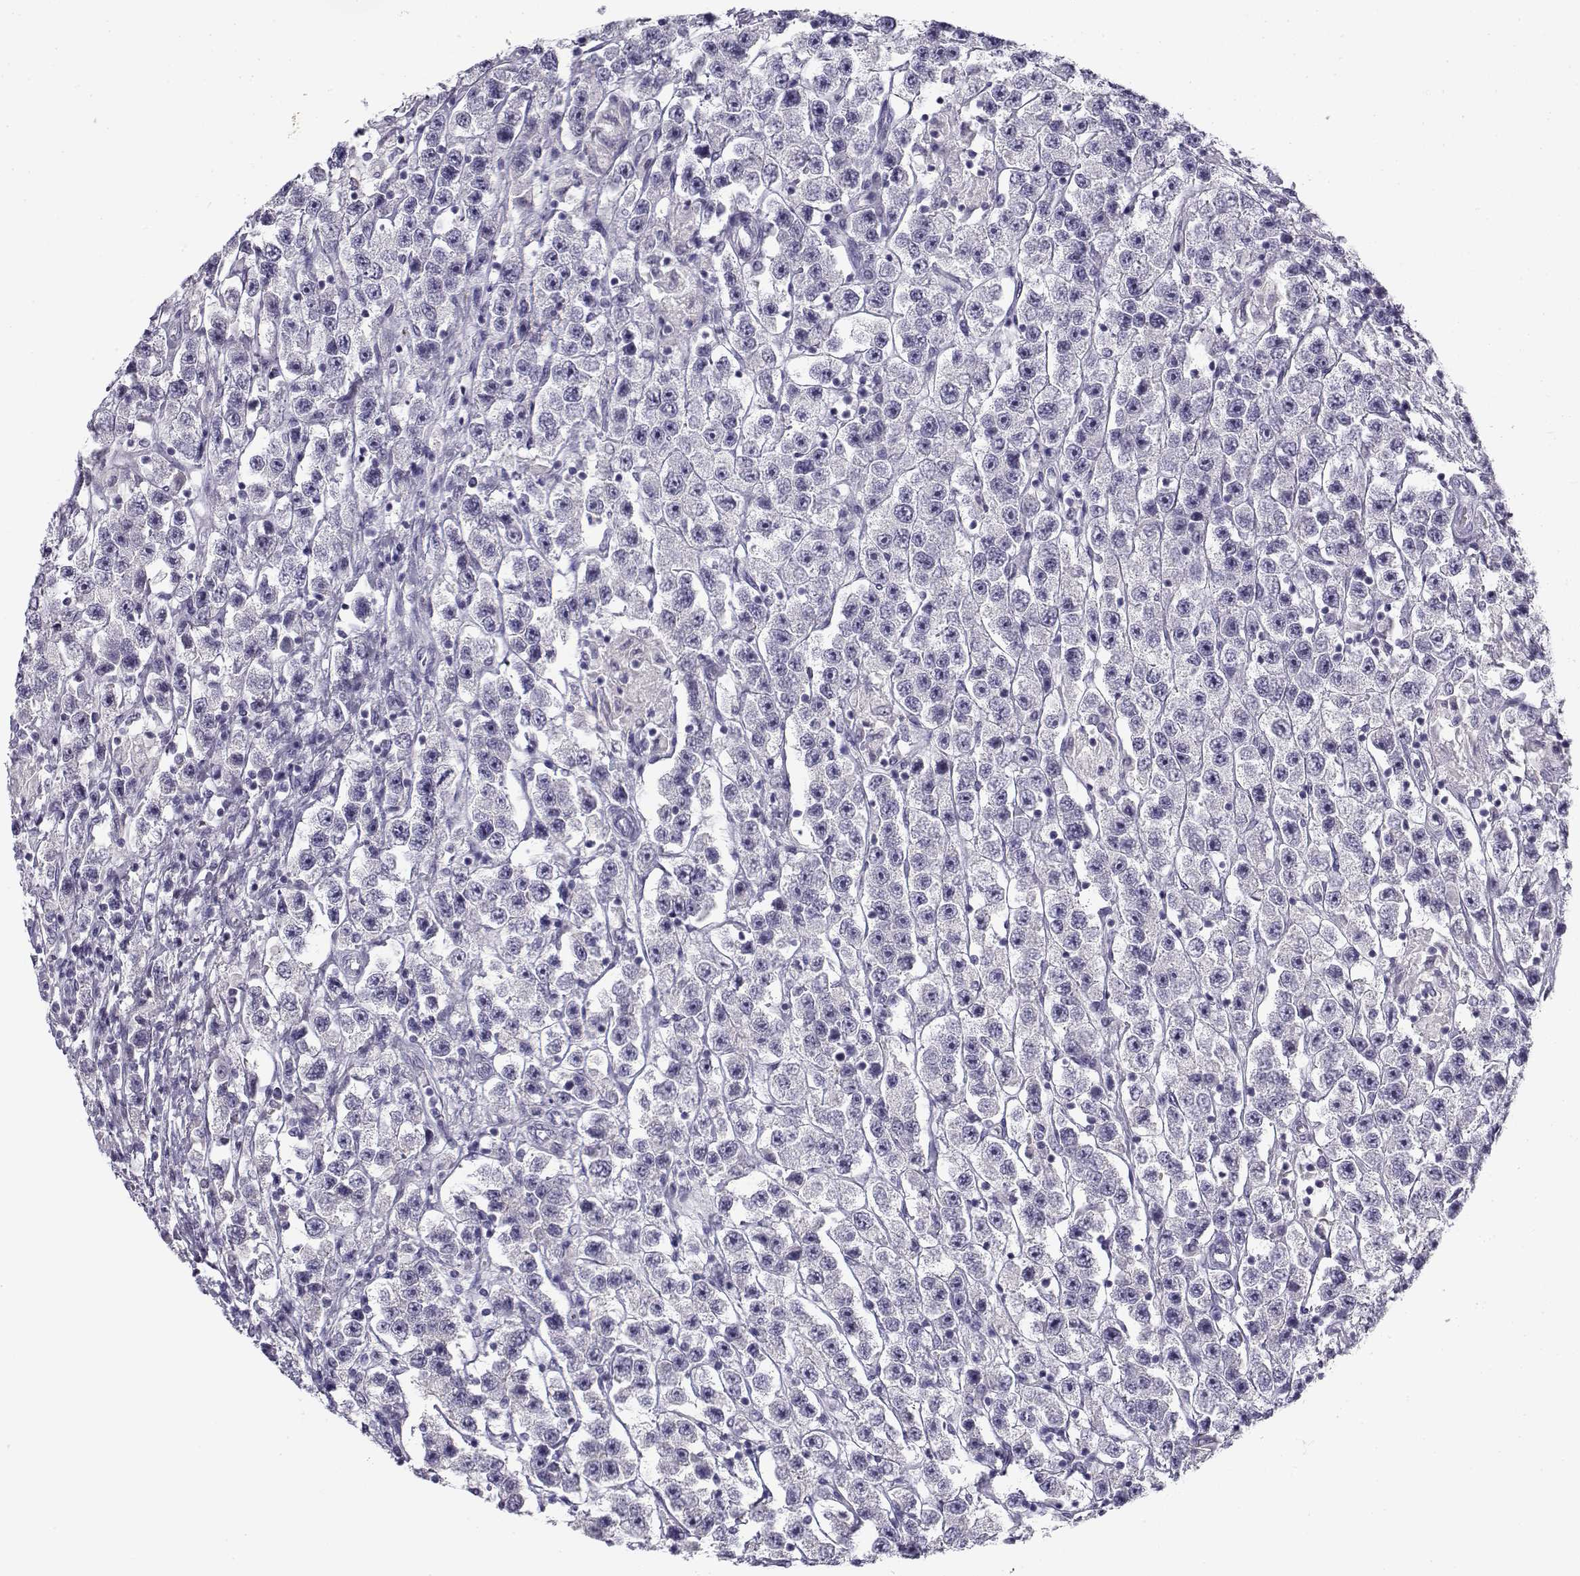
{"staining": {"intensity": "negative", "quantity": "none", "location": "none"}, "tissue": "testis cancer", "cell_type": "Tumor cells", "image_type": "cancer", "snomed": [{"axis": "morphology", "description": "Seminoma, NOS"}, {"axis": "topography", "description": "Testis"}], "caption": "Immunohistochemical staining of human testis cancer exhibits no significant staining in tumor cells.", "gene": "CREB3L3", "patient": {"sex": "male", "age": 45}}